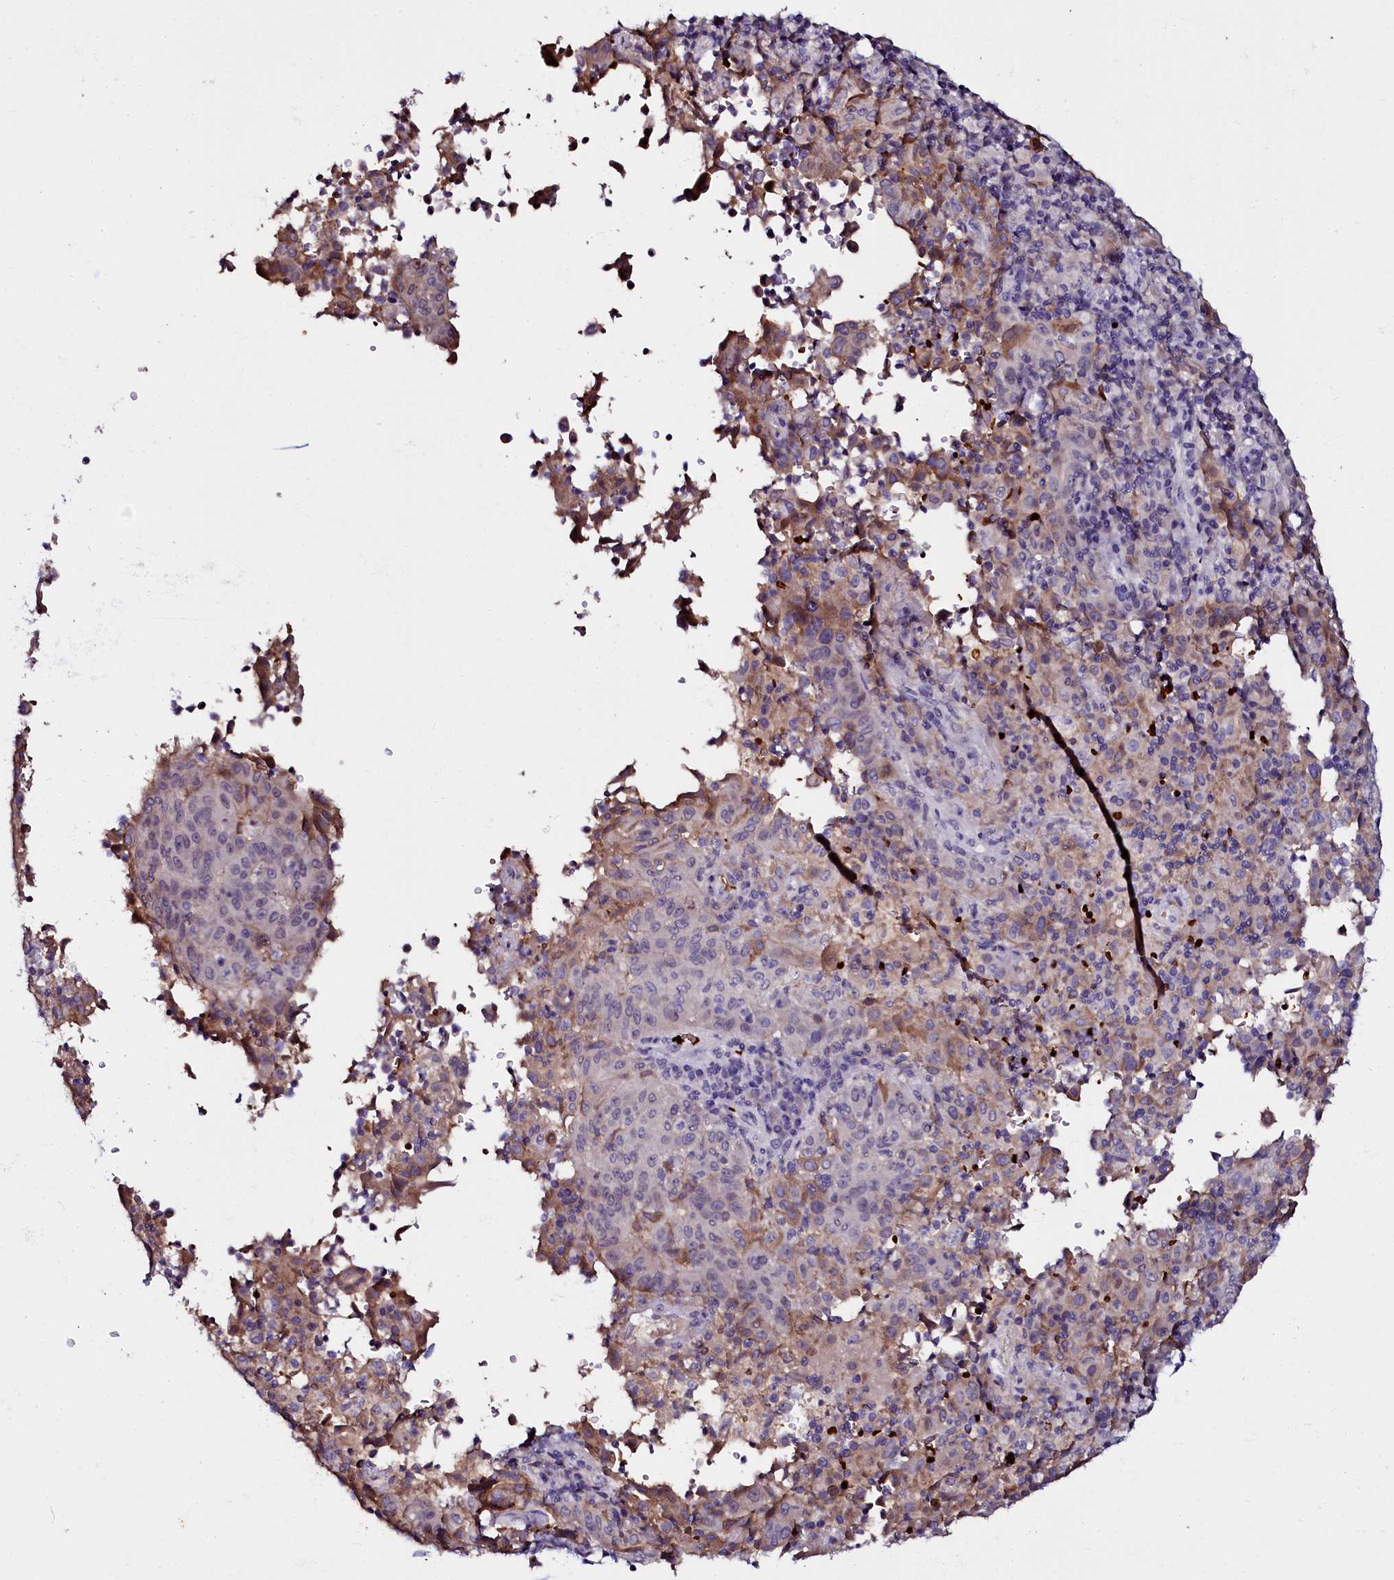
{"staining": {"intensity": "weak", "quantity": "25%-75%", "location": "cytoplasmic/membranous"}, "tissue": "pancreatic cancer", "cell_type": "Tumor cells", "image_type": "cancer", "snomed": [{"axis": "morphology", "description": "Adenocarcinoma, NOS"}, {"axis": "topography", "description": "Pancreas"}], "caption": "Protein staining exhibits weak cytoplasmic/membranous positivity in approximately 25%-75% of tumor cells in adenocarcinoma (pancreatic).", "gene": "CTDSPL2", "patient": {"sex": "male", "age": 51}}